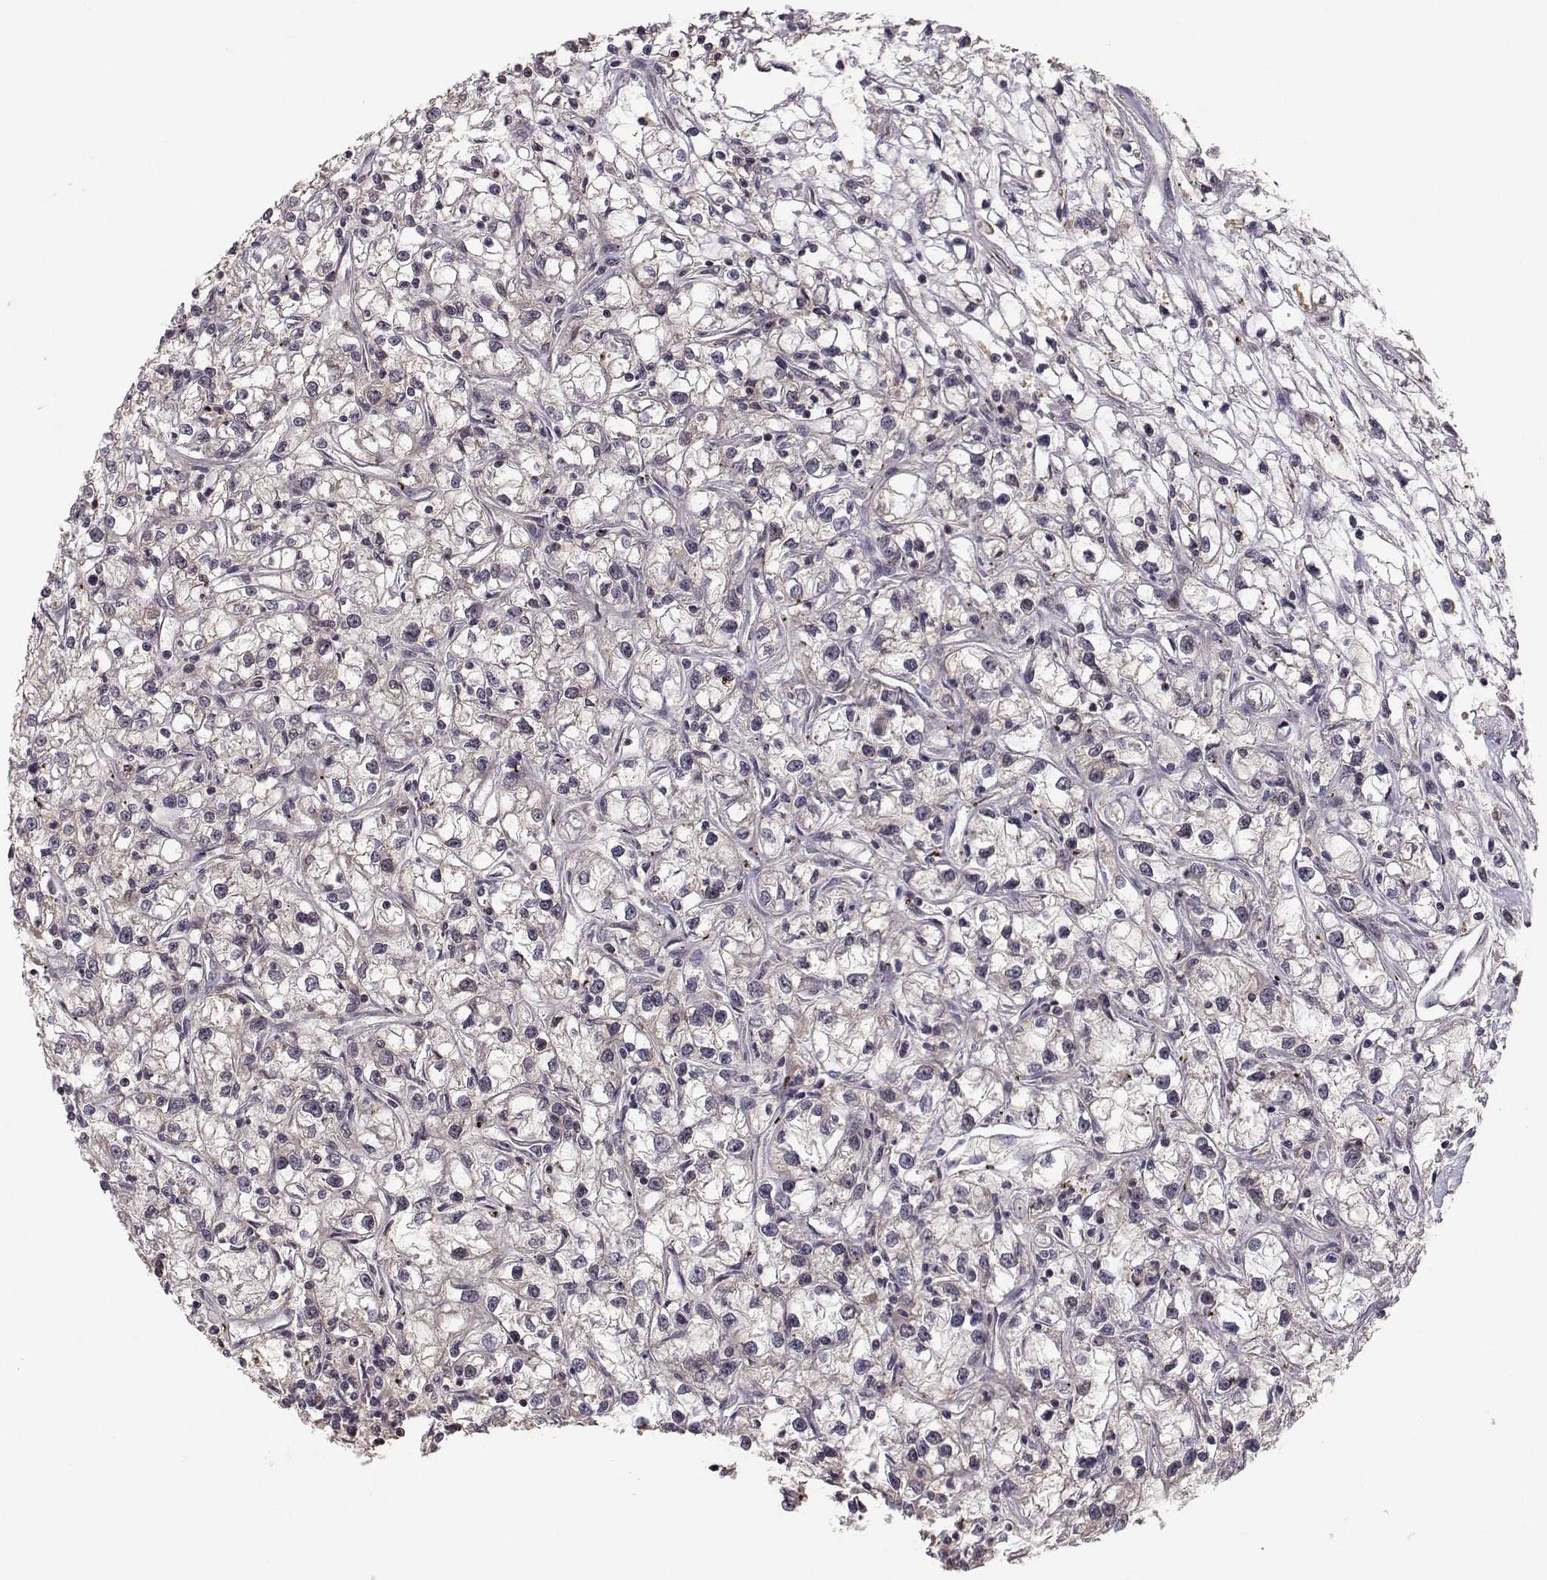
{"staining": {"intensity": "negative", "quantity": "none", "location": "none"}, "tissue": "renal cancer", "cell_type": "Tumor cells", "image_type": "cancer", "snomed": [{"axis": "morphology", "description": "Adenocarcinoma, NOS"}, {"axis": "topography", "description": "Kidney"}], "caption": "Human renal cancer stained for a protein using immunohistochemistry reveals no positivity in tumor cells.", "gene": "PLEKHG3", "patient": {"sex": "female", "age": 59}}